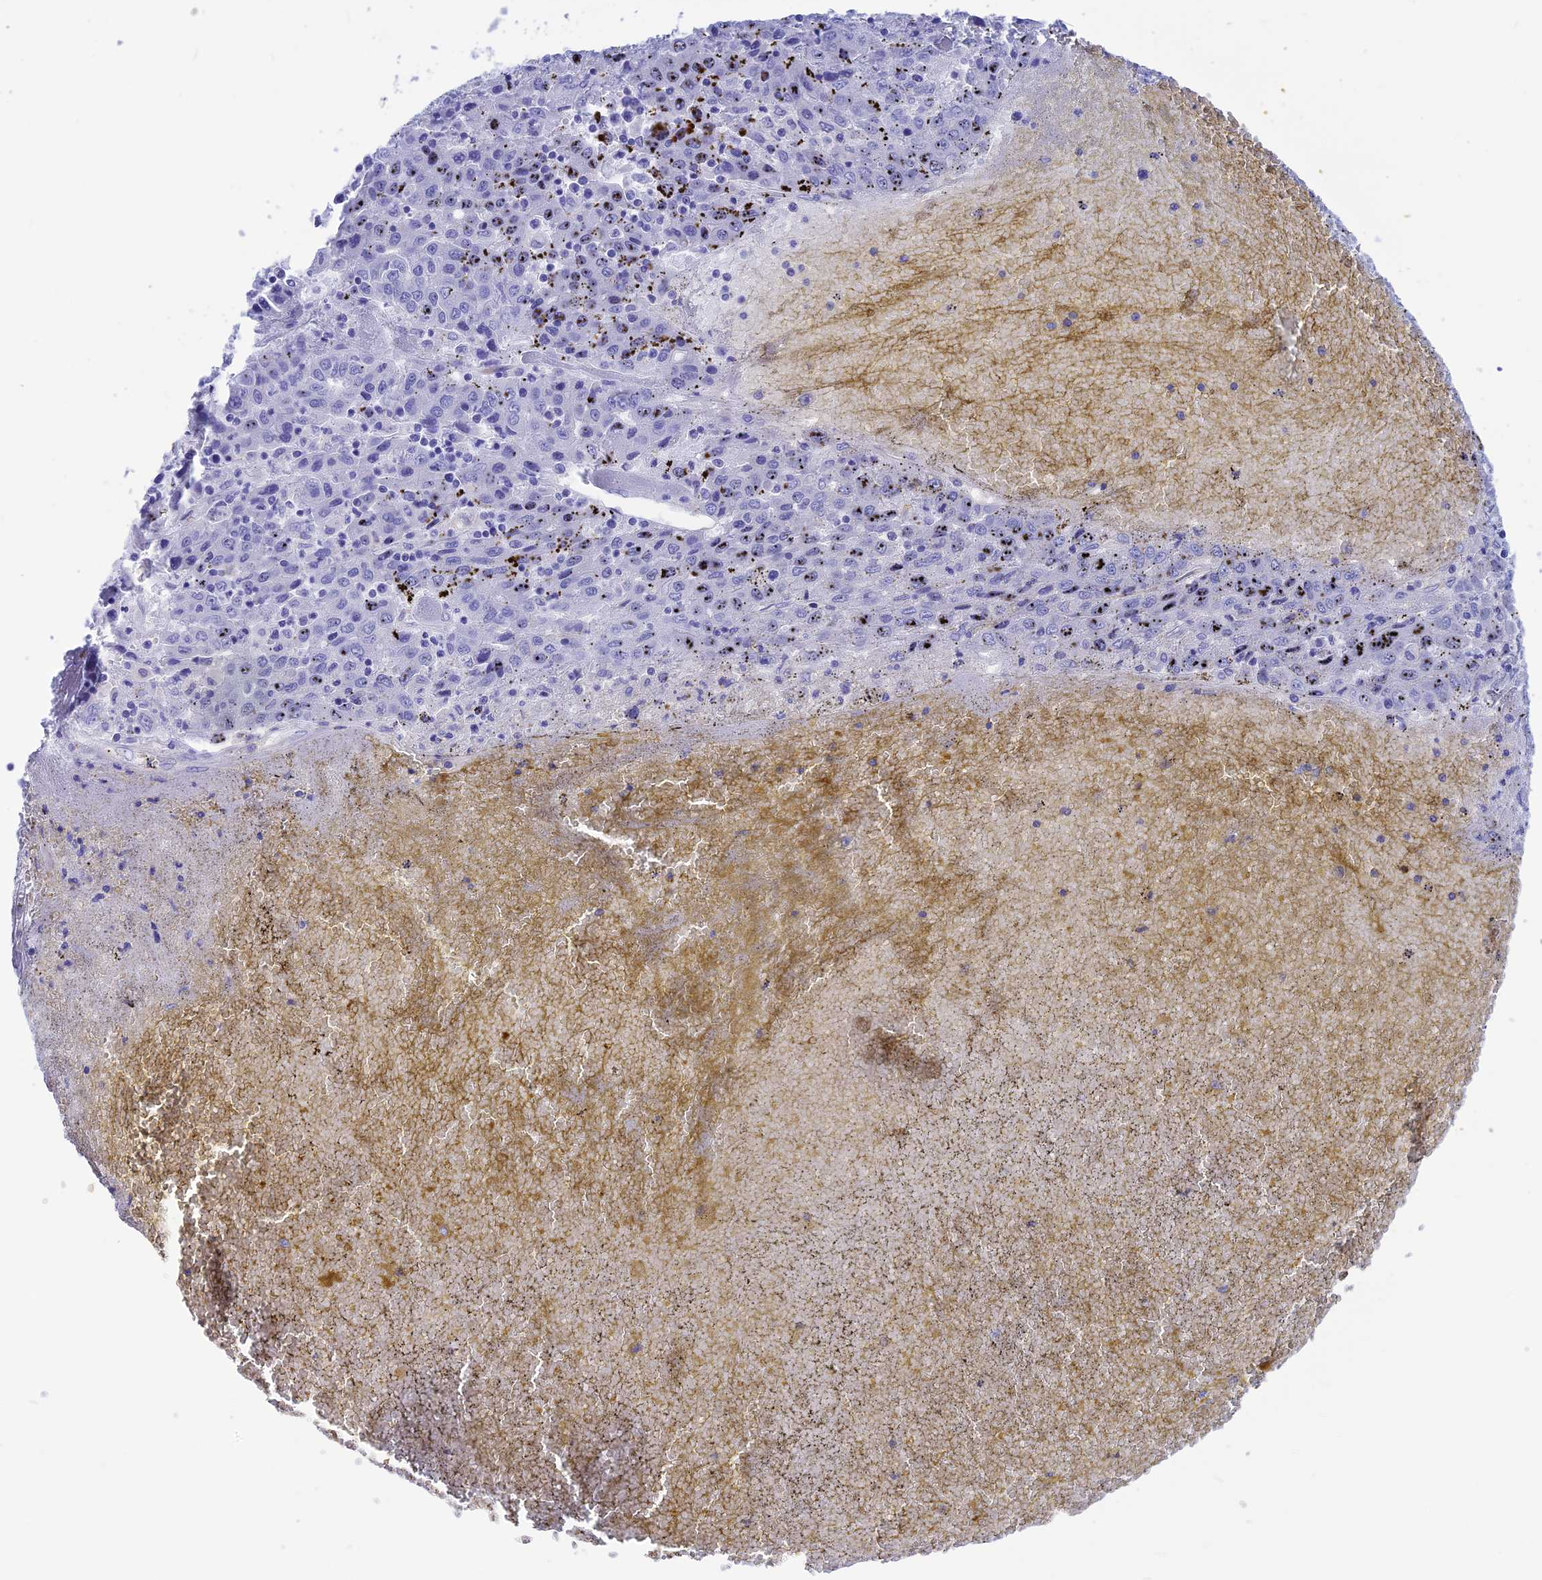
{"staining": {"intensity": "negative", "quantity": "none", "location": "none"}, "tissue": "liver cancer", "cell_type": "Tumor cells", "image_type": "cancer", "snomed": [{"axis": "morphology", "description": "Carcinoma, Hepatocellular, NOS"}, {"axis": "topography", "description": "Liver"}], "caption": "Immunohistochemistry photomicrograph of neoplastic tissue: human liver cancer (hepatocellular carcinoma) stained with DAB exhibits no significant protein positivity in tumor cells.", "gene": "GNGT2", "patient": {"sex": "female", "age": 53}}